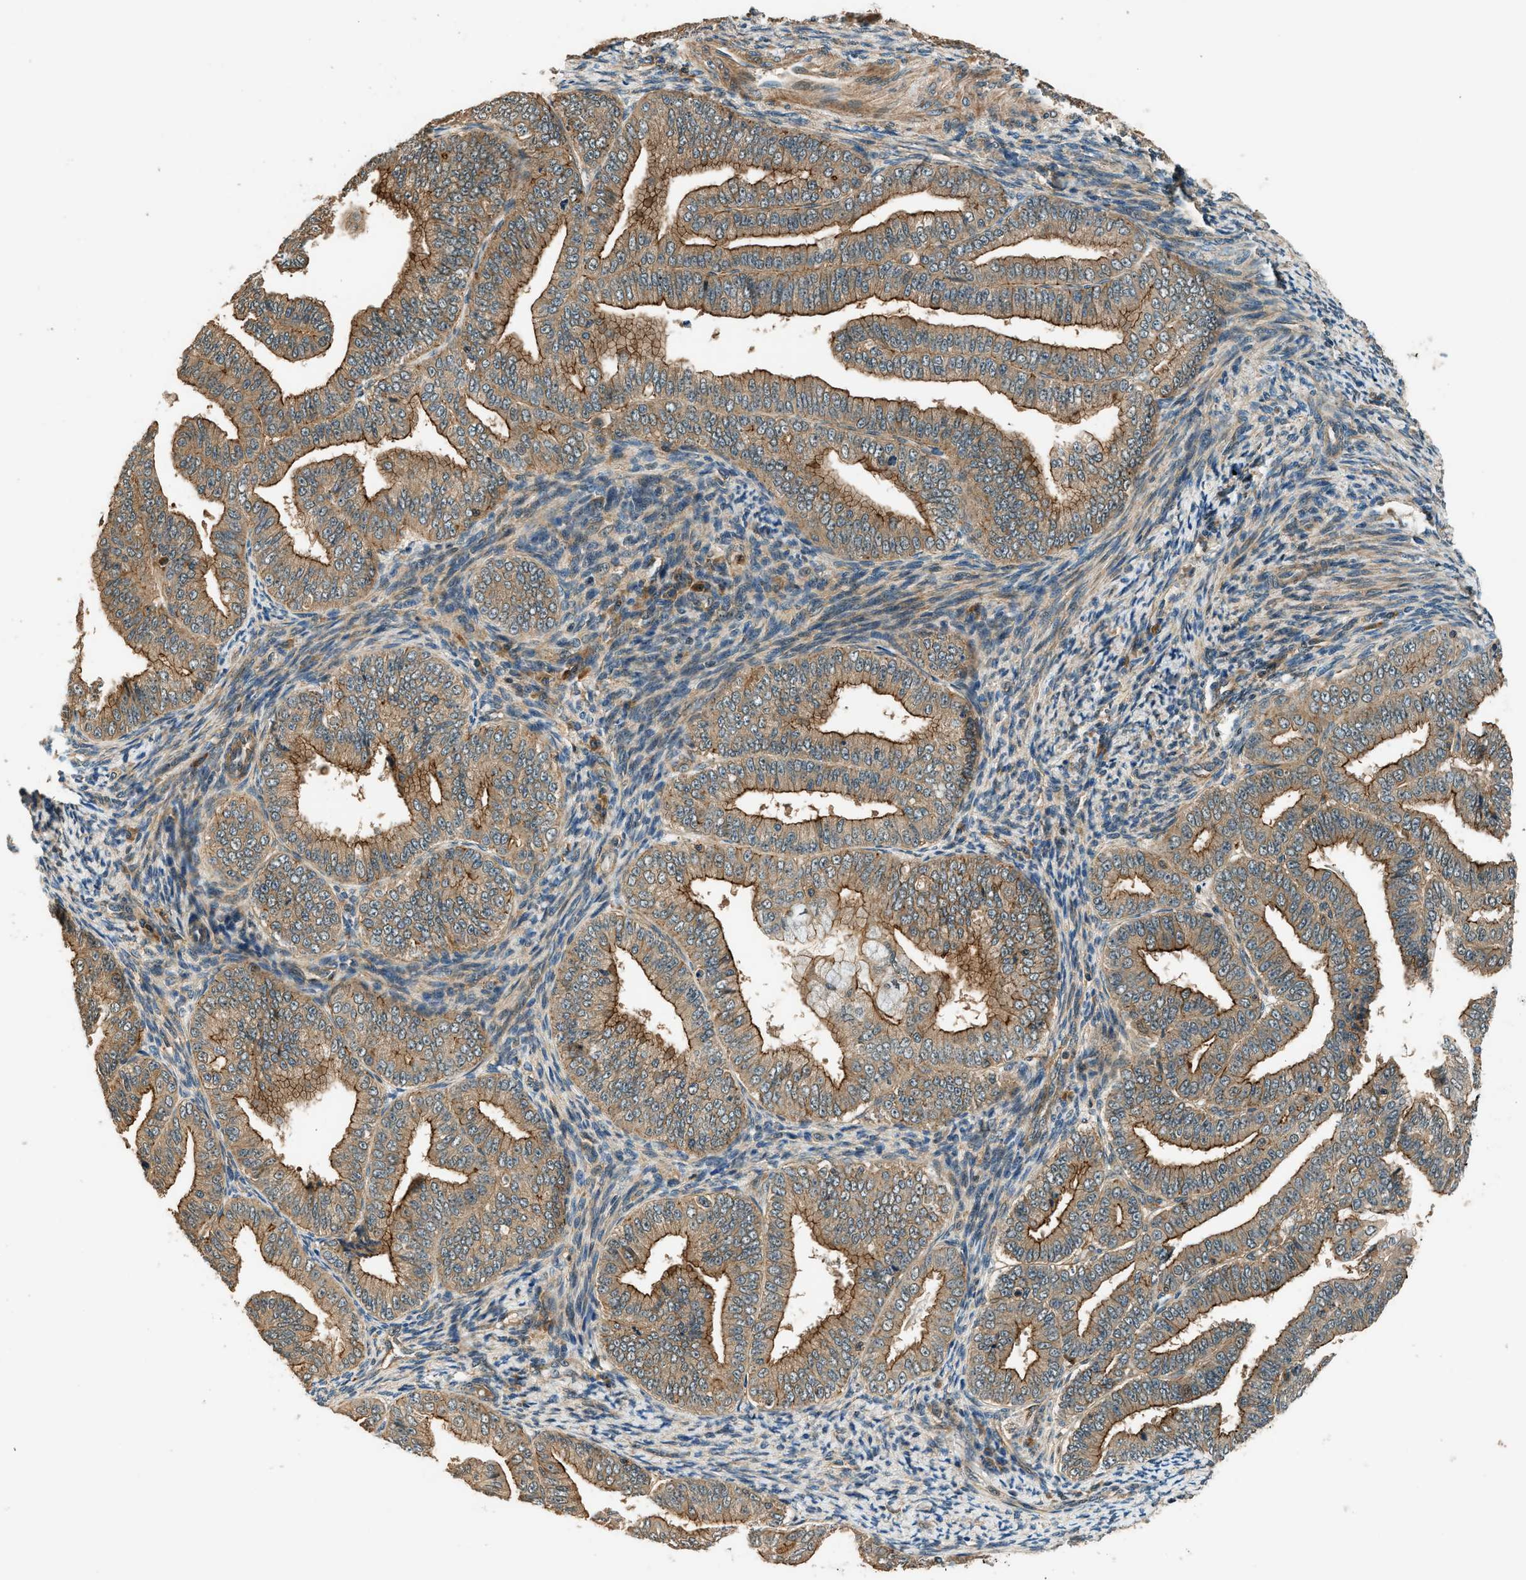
{"staining": {"intensity": "strong", "quantity": ">75%", "location": "cytoplasmic/membranous"}, "tissue": "endometrial cancer", "cell_type": "Tumor cells", "image_type": "cancer", "snomed": [{"axis": "morphology", "description": "Adenocarcinoma, NOS"}, {"axis": "topography", "description": "Endometrium"}], "caption": "Immunohistochemistry (IHC) staining of endometrial cancer (adenocarcinoma), which demonstrates high levels of strong cytoplasmic/membranous expression in about >75% of tumor cells indicating strong cytoplasmic/membranous protein staining. The staining was performed using DAB (brown) for protein detection and nuclei were counterstained in hematoxylin (blue).", "gene": "ARHGEF11", "patient": {"sex": "female", "age": 63}}